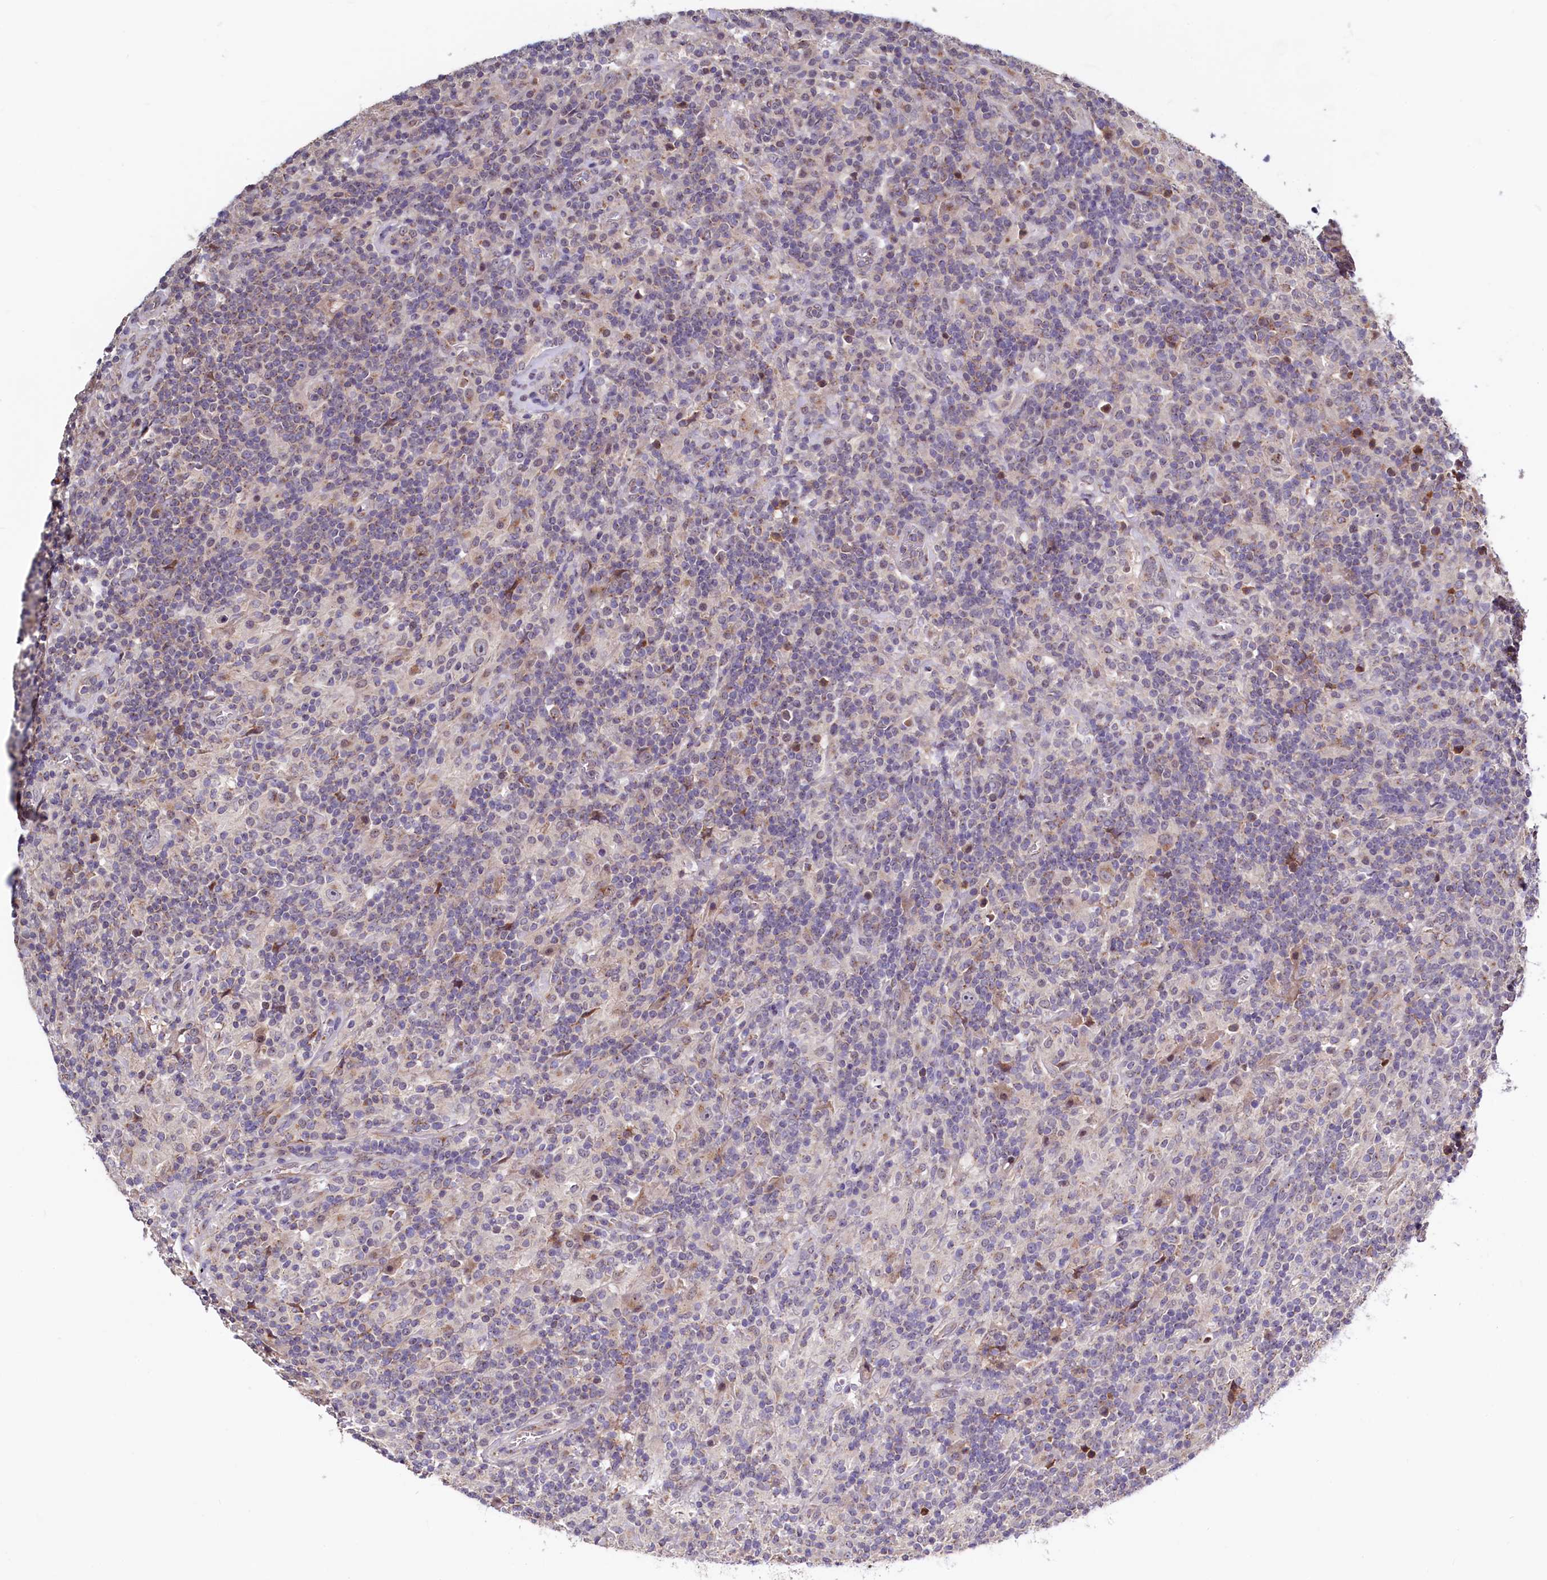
{"staining": {"intensity": "negative", "quantity": "none", "location": "none"}, "tissue": "lymphoma", "cell_type": "Tumor cells", "image_type": "cancer", "snomed": [{"axis": "morphology", "description": "Hodgkin's disease, NOS"}, {"axis": "topography", "description": "Lymph node"}], "caption": "Tumor cells are negative for brown protein staining in lymphoma.", "gene": "SEC24C", "patient": {"sex": "male", "age": 70}}